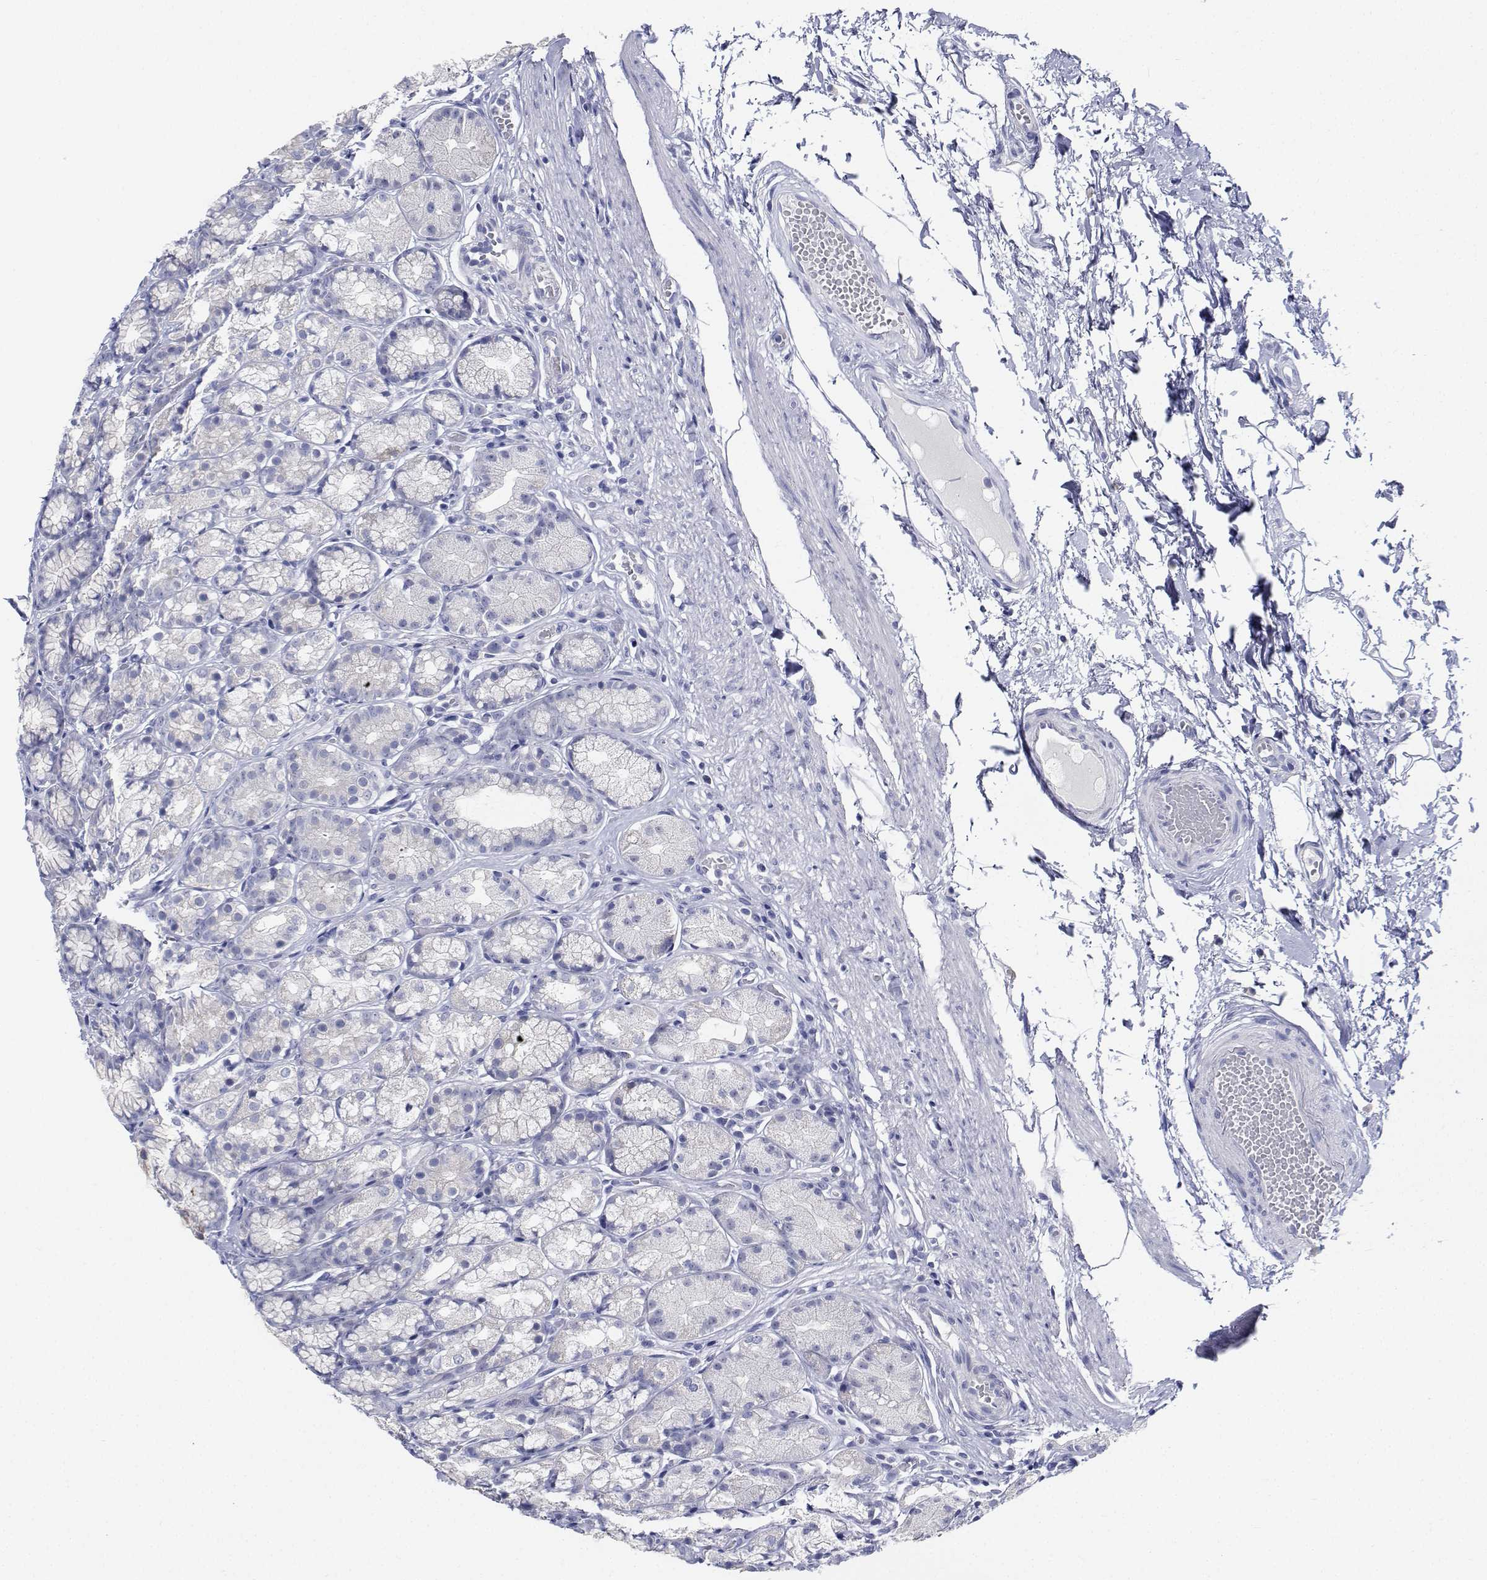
{"staining": {"intensity": "negative", "quantity": "none", "location": "none"}, "tissue": "stomach", "cell_type": "Glandular cells", "image_type": "normal", "snomed": [{"axis": "morphology", "description": "Normal tissue, NOS"}, {"axis": "topography", "description": "Stomach"}], "caption": "An immunohistochemistry image of benign stomach is shown. There is no staining in glandular cells of stomach.", "gene": "CDHR3", "patient": {"sex": "male", "age": 70}}